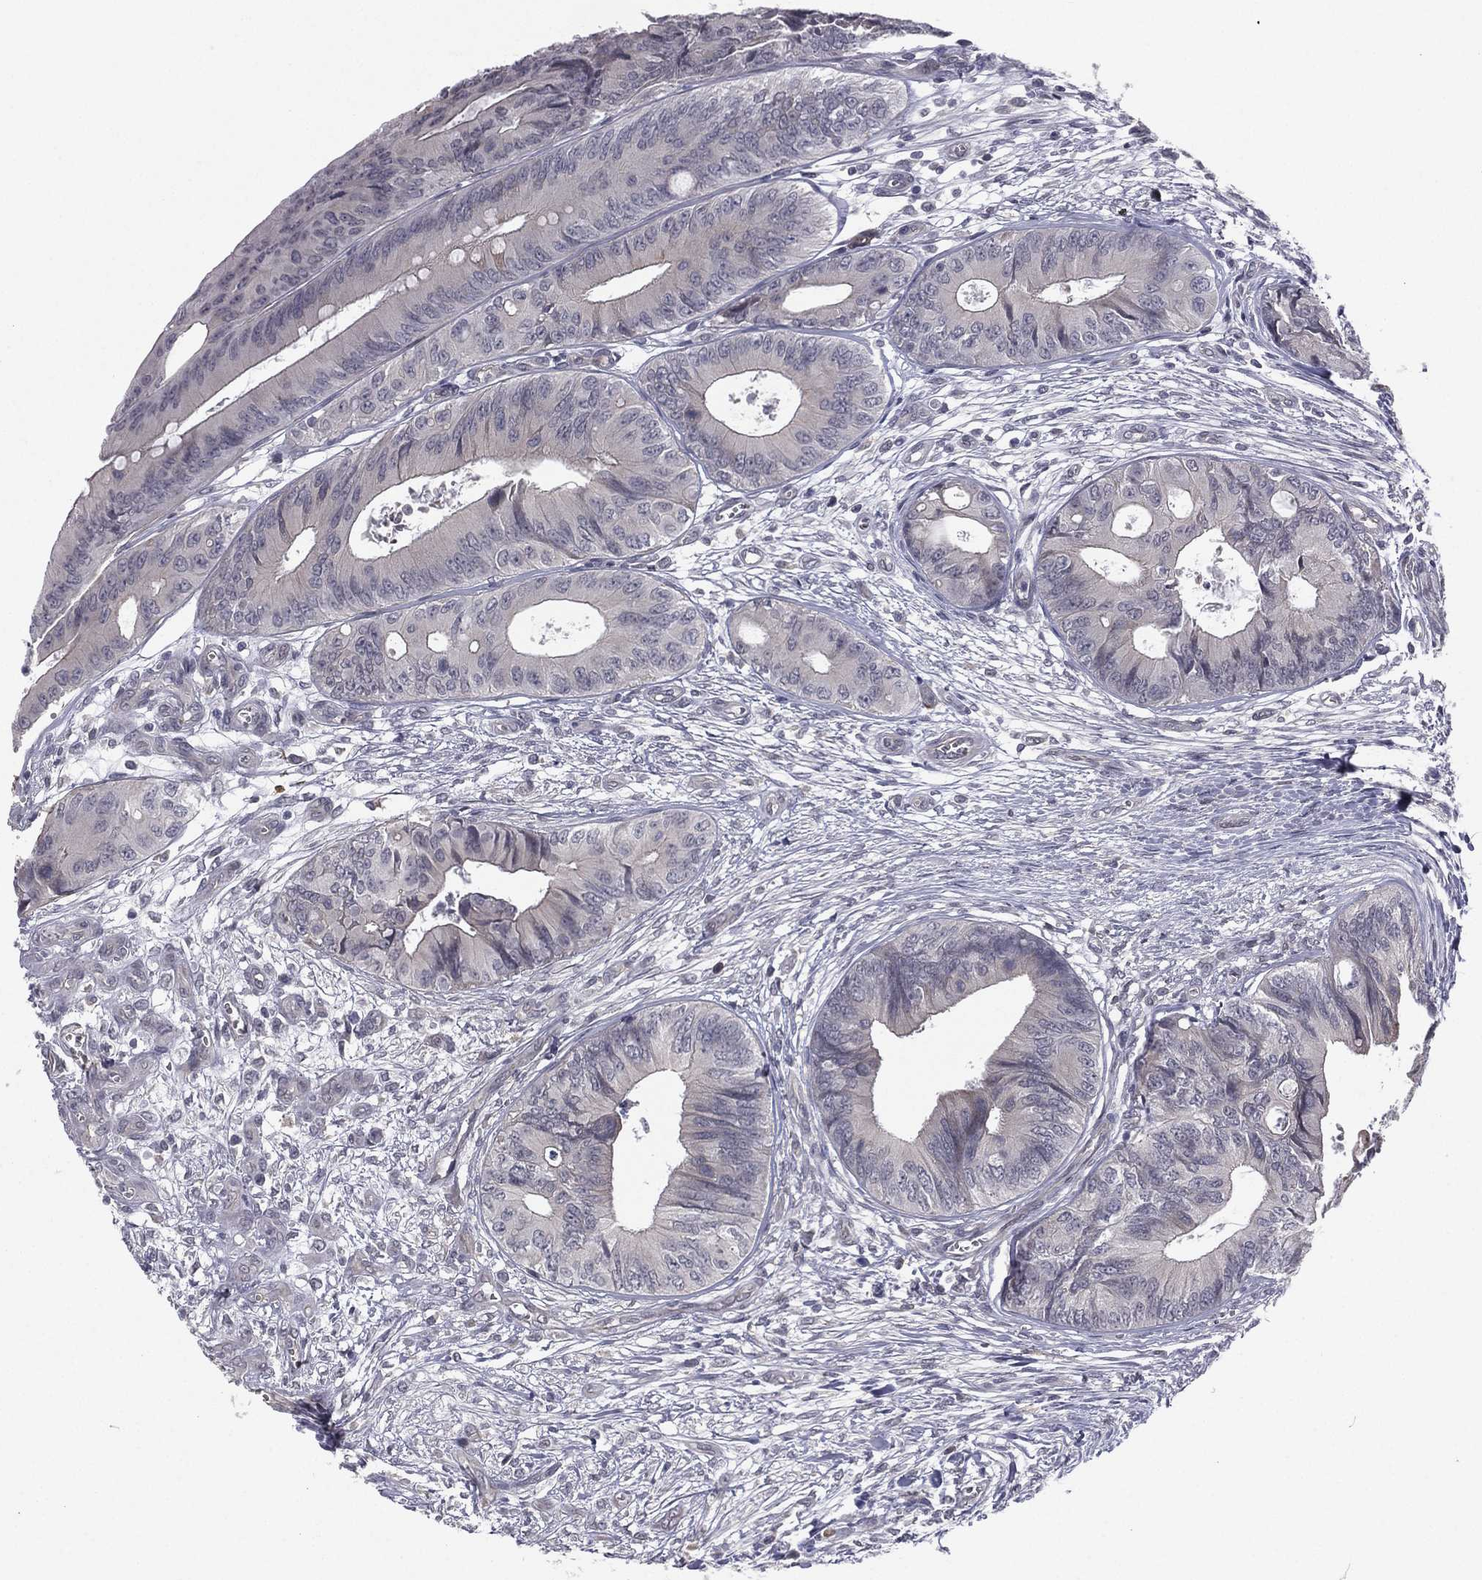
{"staining": {"intensity": "negative", "quantity": "none", "location": "none"}, "tissue": "colorectal cancer", "cell_type": "Tumor cells", "image_type": "cancer", "snomed": [{"axis": "morphology", "description": "Normal tissue, NOS"}, {"axis": "morphology", "description": "Adenocarcinoma, NOS"}, {"axis": "topography", "description": "Colon"}], "caption": "Immunohistochemistry of human colorectal cancer (adenocarcinoma) demonstrates no staining in tumor cells.", "gene": "ACTRT2", "patient": {"sex": "male", "age": 65}}